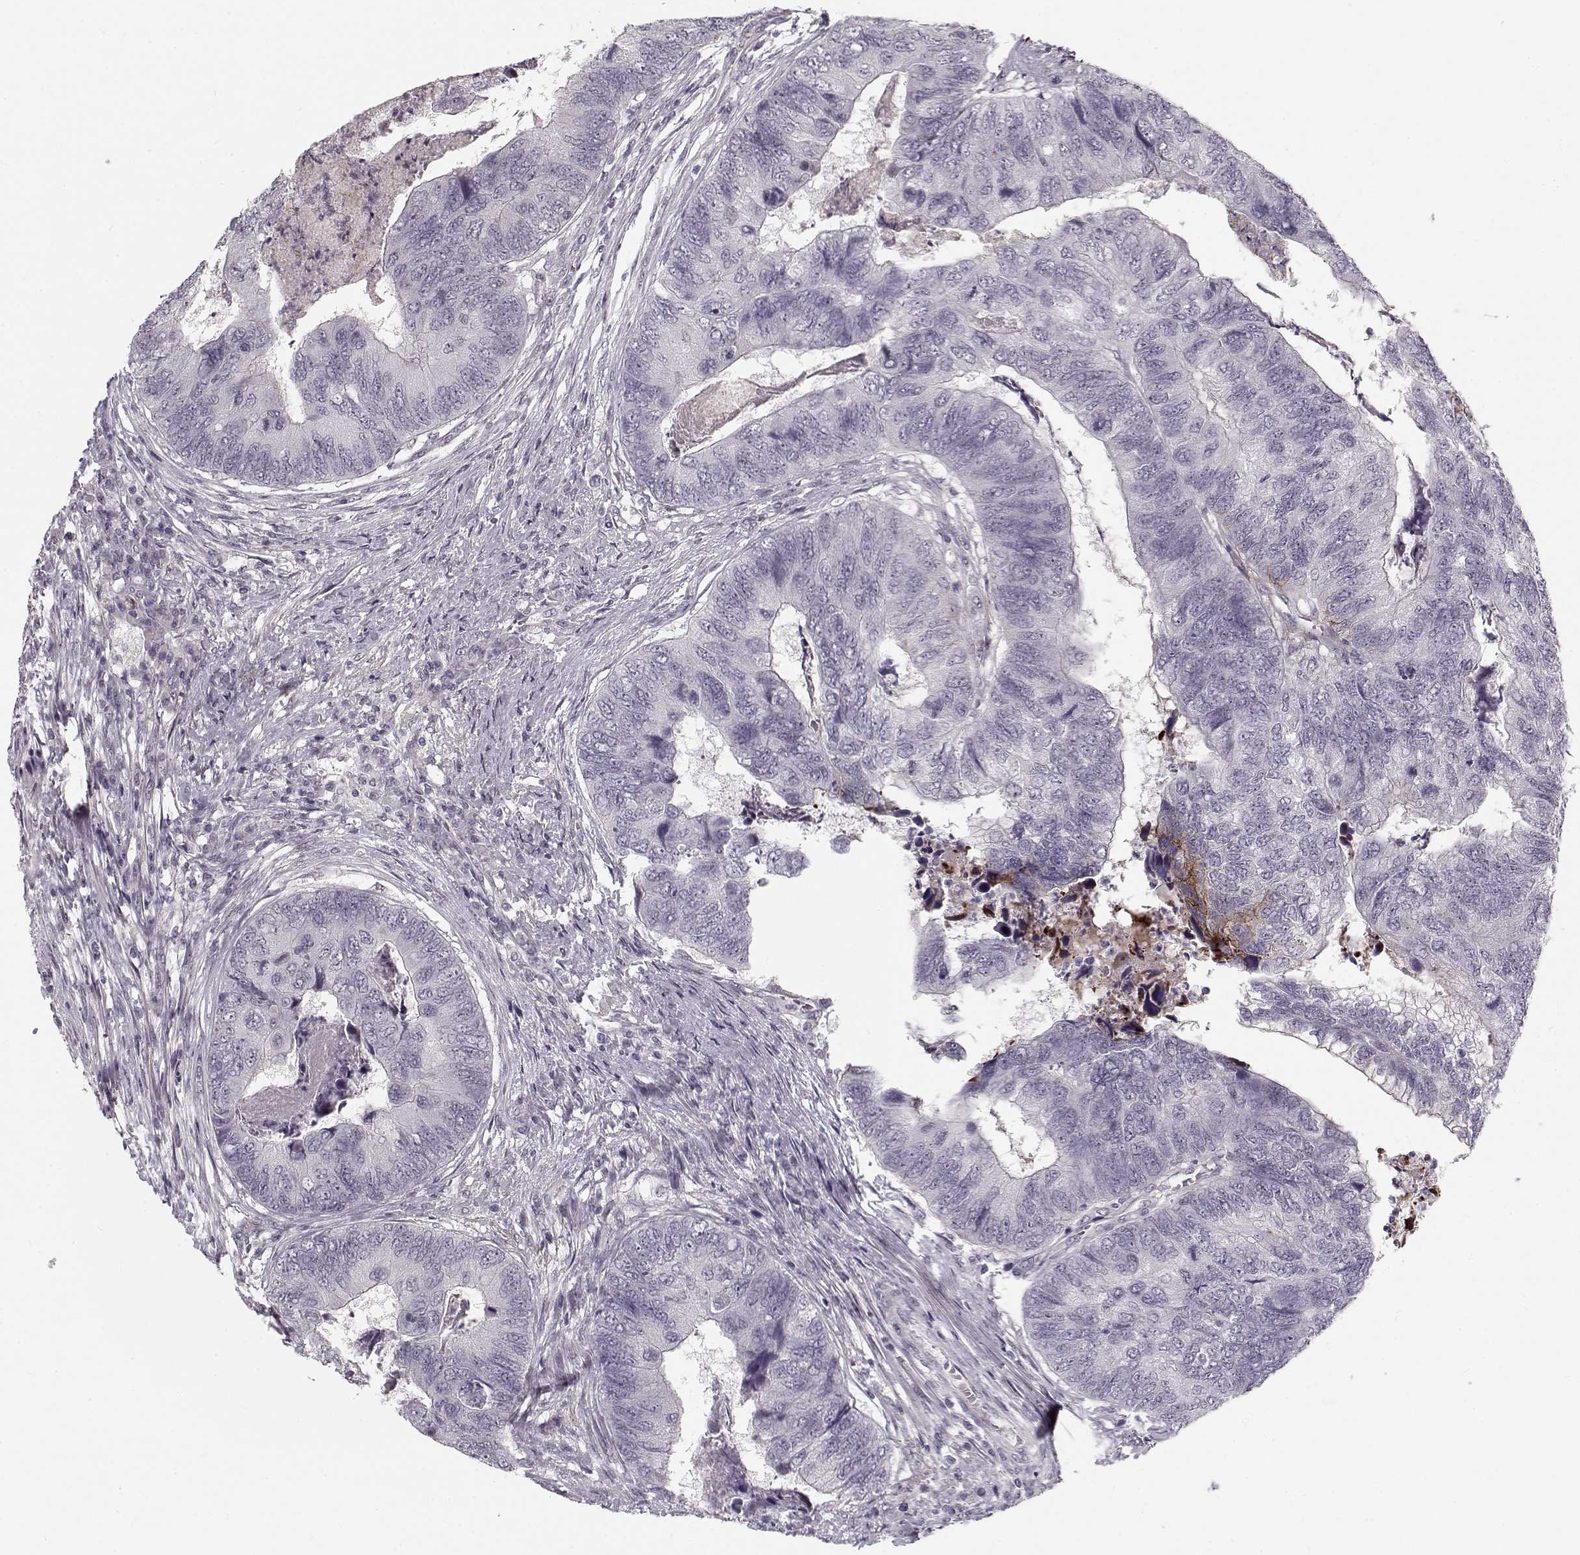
{"staining": {"intensity": "negative", "quantity": "none", "location": "none"}, "tissue": "colorectal cancer", "cell_type": "Tumor cells", "image_type": "cancer", "snomed": [{"axis": "morphology", "description": "Adenocarcinoma, NOS"}, {"axis": "topography", "description": "Colon"}], "caption": "Micrograph shows no protein expression in tumor cells of colorectal cancer tissue.", "gene": "DNAI3", "patient": {"sex": "female", "age": 67}}